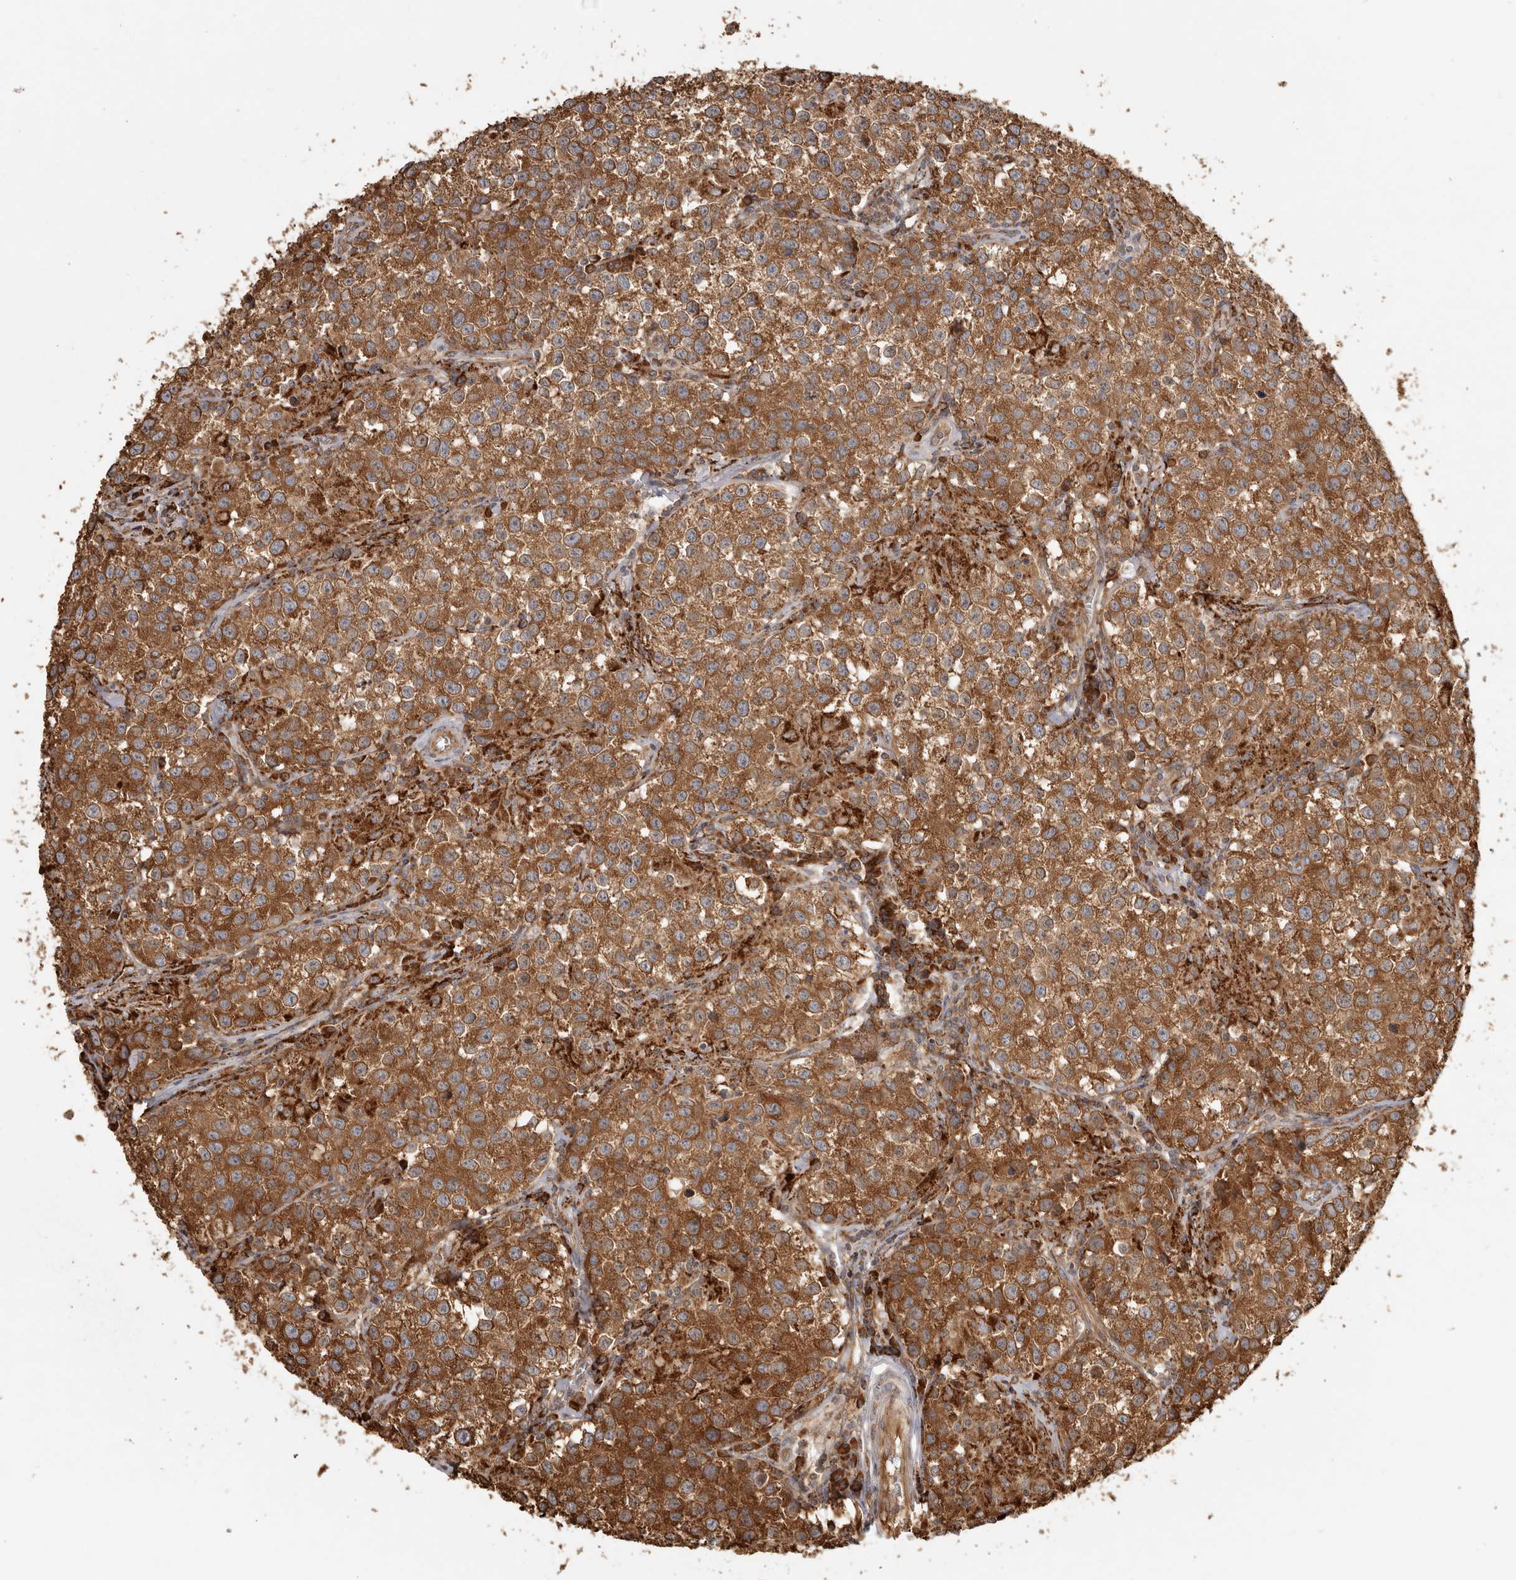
{"staining": {"intensity": "moderate", "quantity": ">75%", "location": "cytoplasmic/membranous"}, "tissue": "testis cancer", "cell_type": "Tumor cells", "image_type": "cancer", "snomed": [{"axis": "morphology", "description": "Seminoma, NOS"}, {"axis": "morphology", "description": "Carcinoma, Embryonal, NOS"}, {"axis": "topography", "description": "Testis"}], "caption": "Brown immunohistochemical staining in human embryonal carcinoma (testis) displays moderate cytoplasmic/membranous expression in approximately >75% of tumor cells.", "gene": "CAMSAP2", "patient": {"sex": "male", "age": 43}}